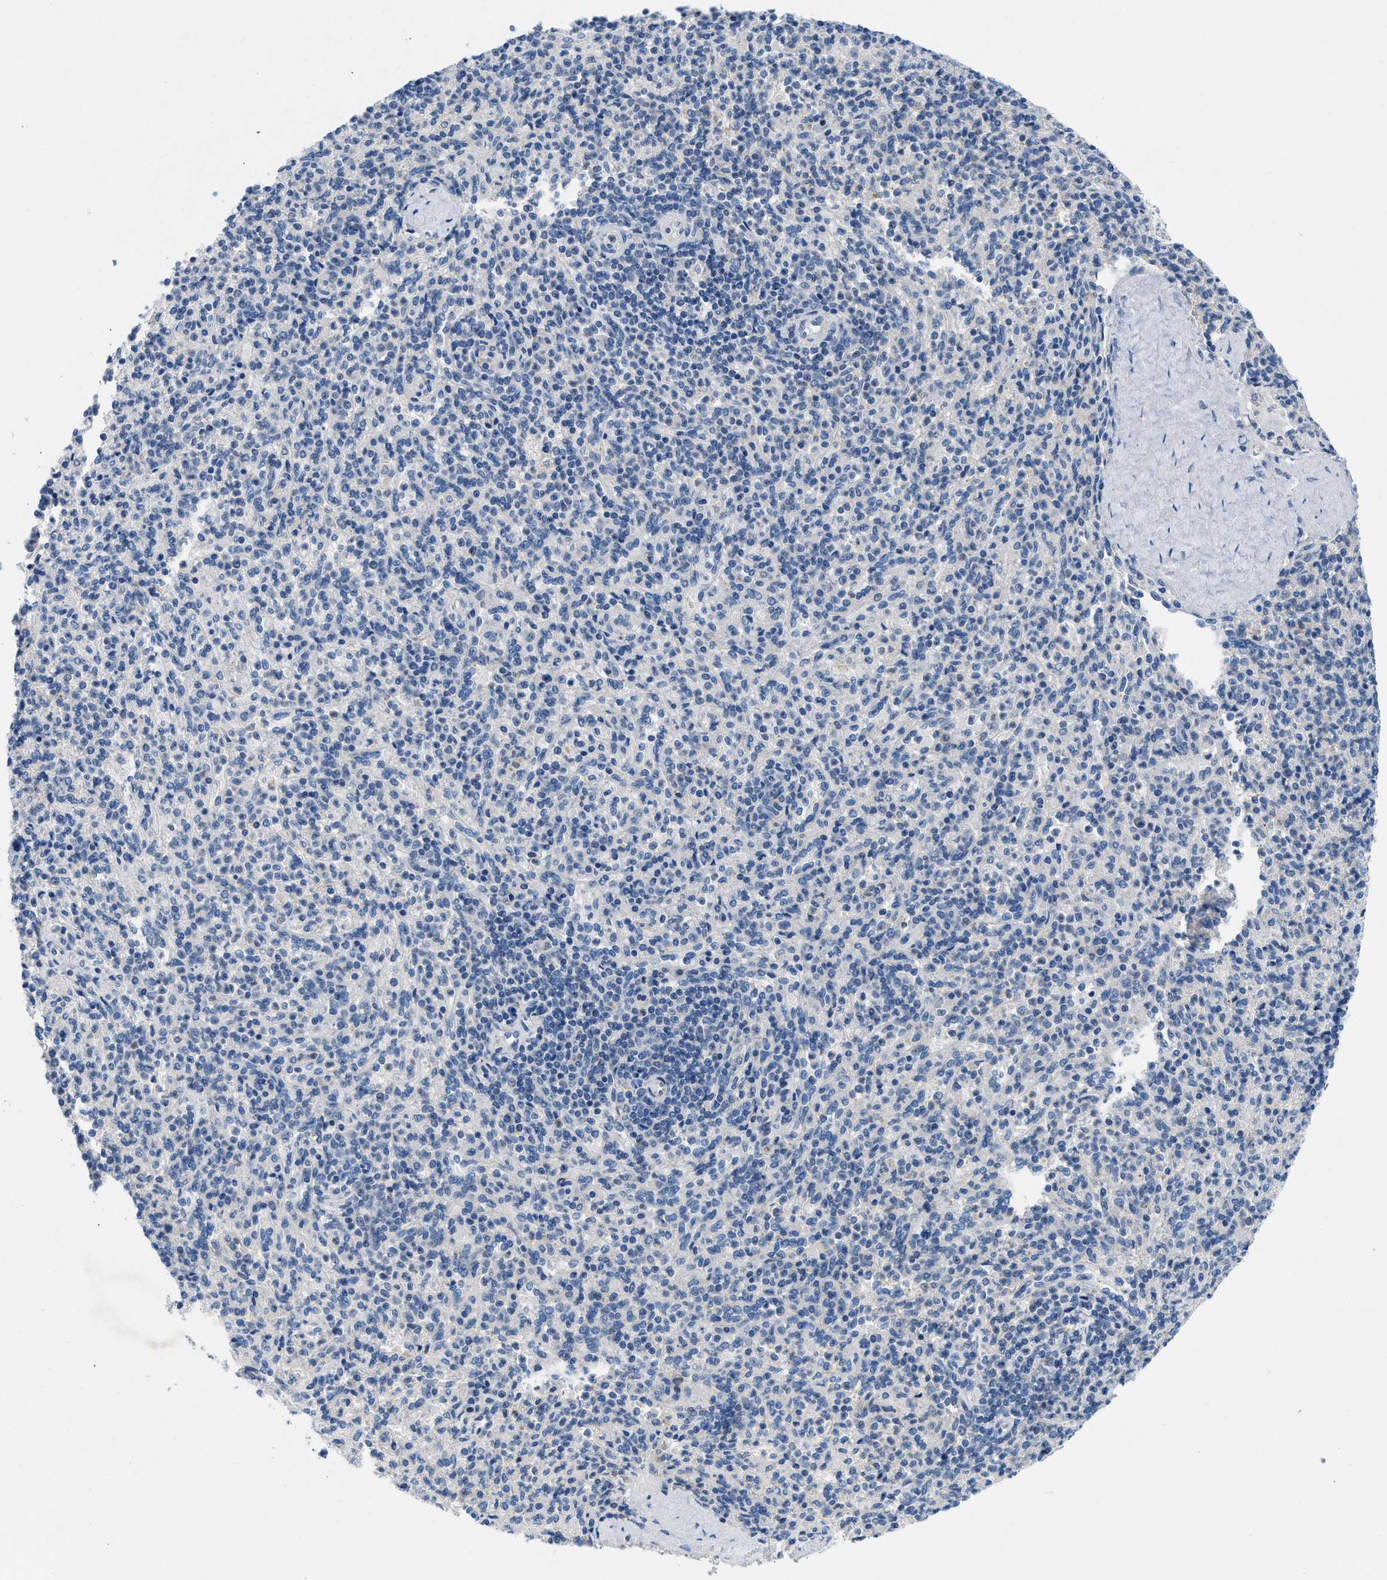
{"staining": {"intensity": "weak", "quantity": "<25%", "location": "cytoplasmic/membranous"}, "tissue": "spleen", "cell_type": "Cells in red pulp", "image_type": "normal", "snomed": [{"axis": "morphology", "description": "Normal tissue, NOS"}, {"axis": "topography", "description": "Spleen"}], "caption": "This micrograph is of benign spleen stained with immunohistochemistry to label a protein in brown with the nuclei are counter-stained blue. There is no expression in cells in red pulp.", "gene": "BNC2", "patient": {"sex": "male", "age": 36}}